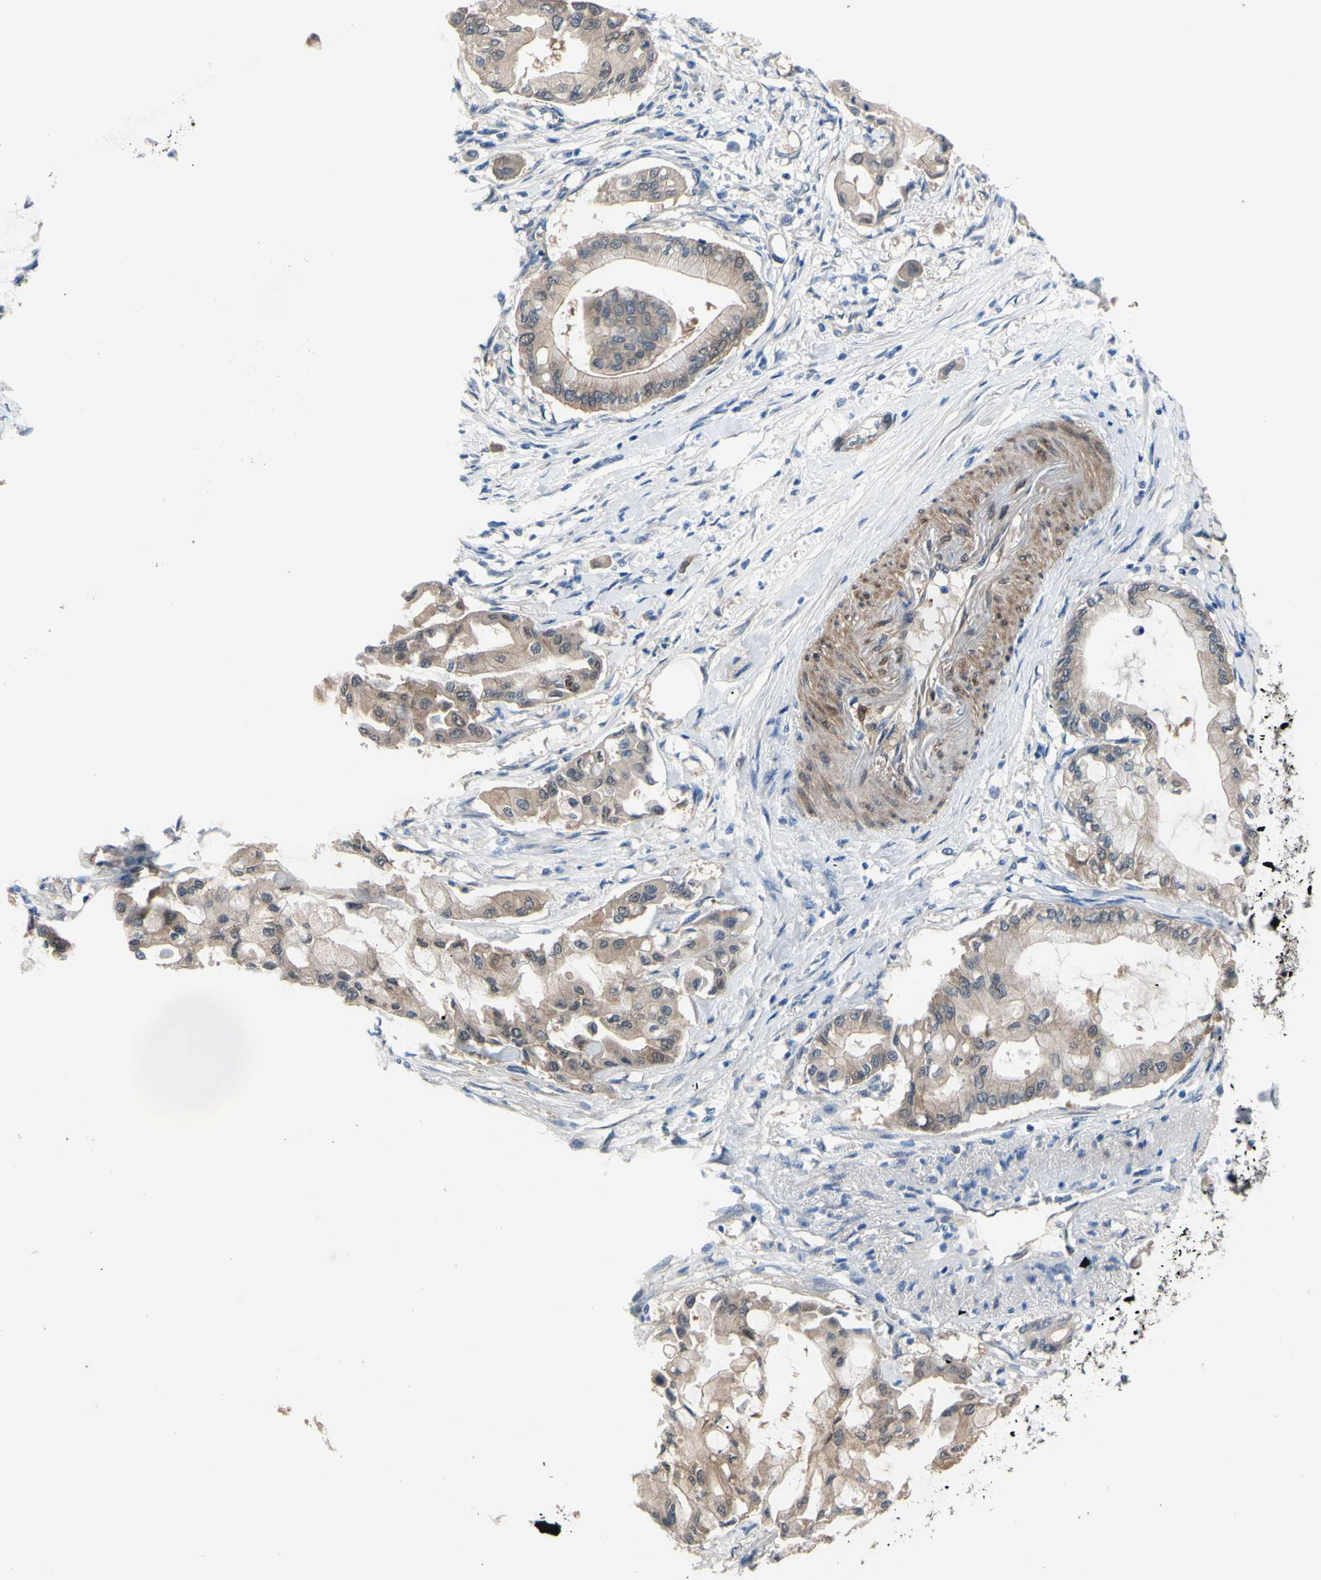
{"staining": {"intensity": "moderate", "quantity": "25%-75%", "location": "cytoplasmic/membranous,nuclear"}, "tissue": "pancreatic cancer", "cell_type": "Tumor cells", "image_type": "cancer", "snomed": [{"axis": "morphology", "description": "Adenocarcinoma, NOS"}, {"axis": "morphology", "description": "Adenocarcinoma, metastatic, NOS"}, {"axis": "topography", "description": "Lymph node"}, {"axis": "topography", "description": "Pancreas"}, {"axis": "topography", "description": "Duodenum"}], "caption": "Moderate cytoplasmic/membranous and nuclear expression for a protein is appreciated in about 25%-75% of tumor cells of metastatic adenocarcinoma (pancreatic) using IHC.", "gene": "NOL3", "patient": {"sex": "female", "age": 64}}